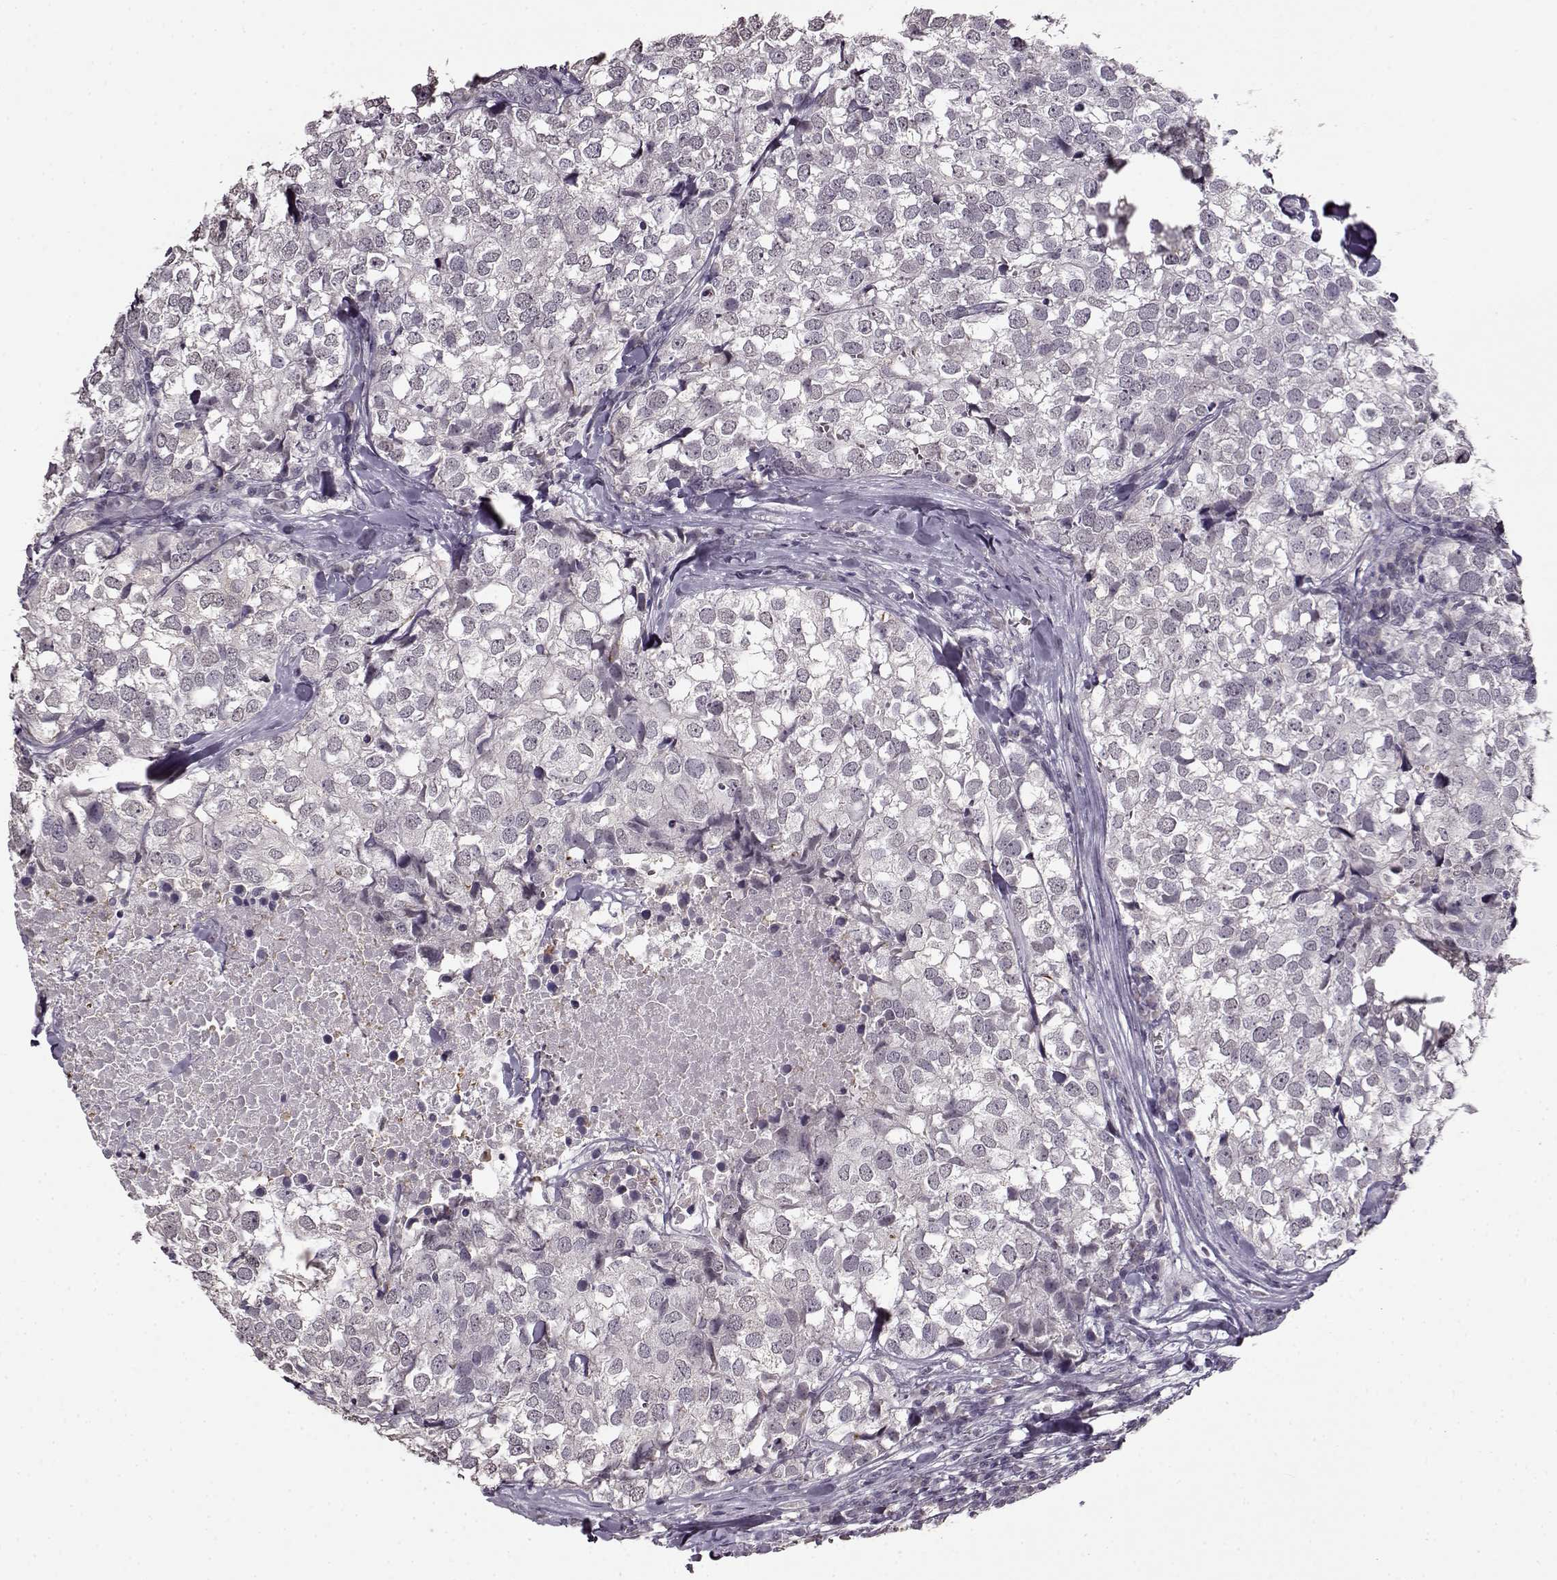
{"staining": {"intensity": "negative", "quantity": "none", "location": "none"}, "tissue": "breast cancer", "cell_type": "Tumor cells", "image_type": "cancer", "snomed": [{"axis": "morphology", "description": "Duct carcinoma"}, {"axis": "topography", "description": "Breast"}], "caption": "Tumor cells show no significant staining in breast intraductal carcinoma.", "gene": "RP1L1", "patient": {"sex": "female", "age": 30}}